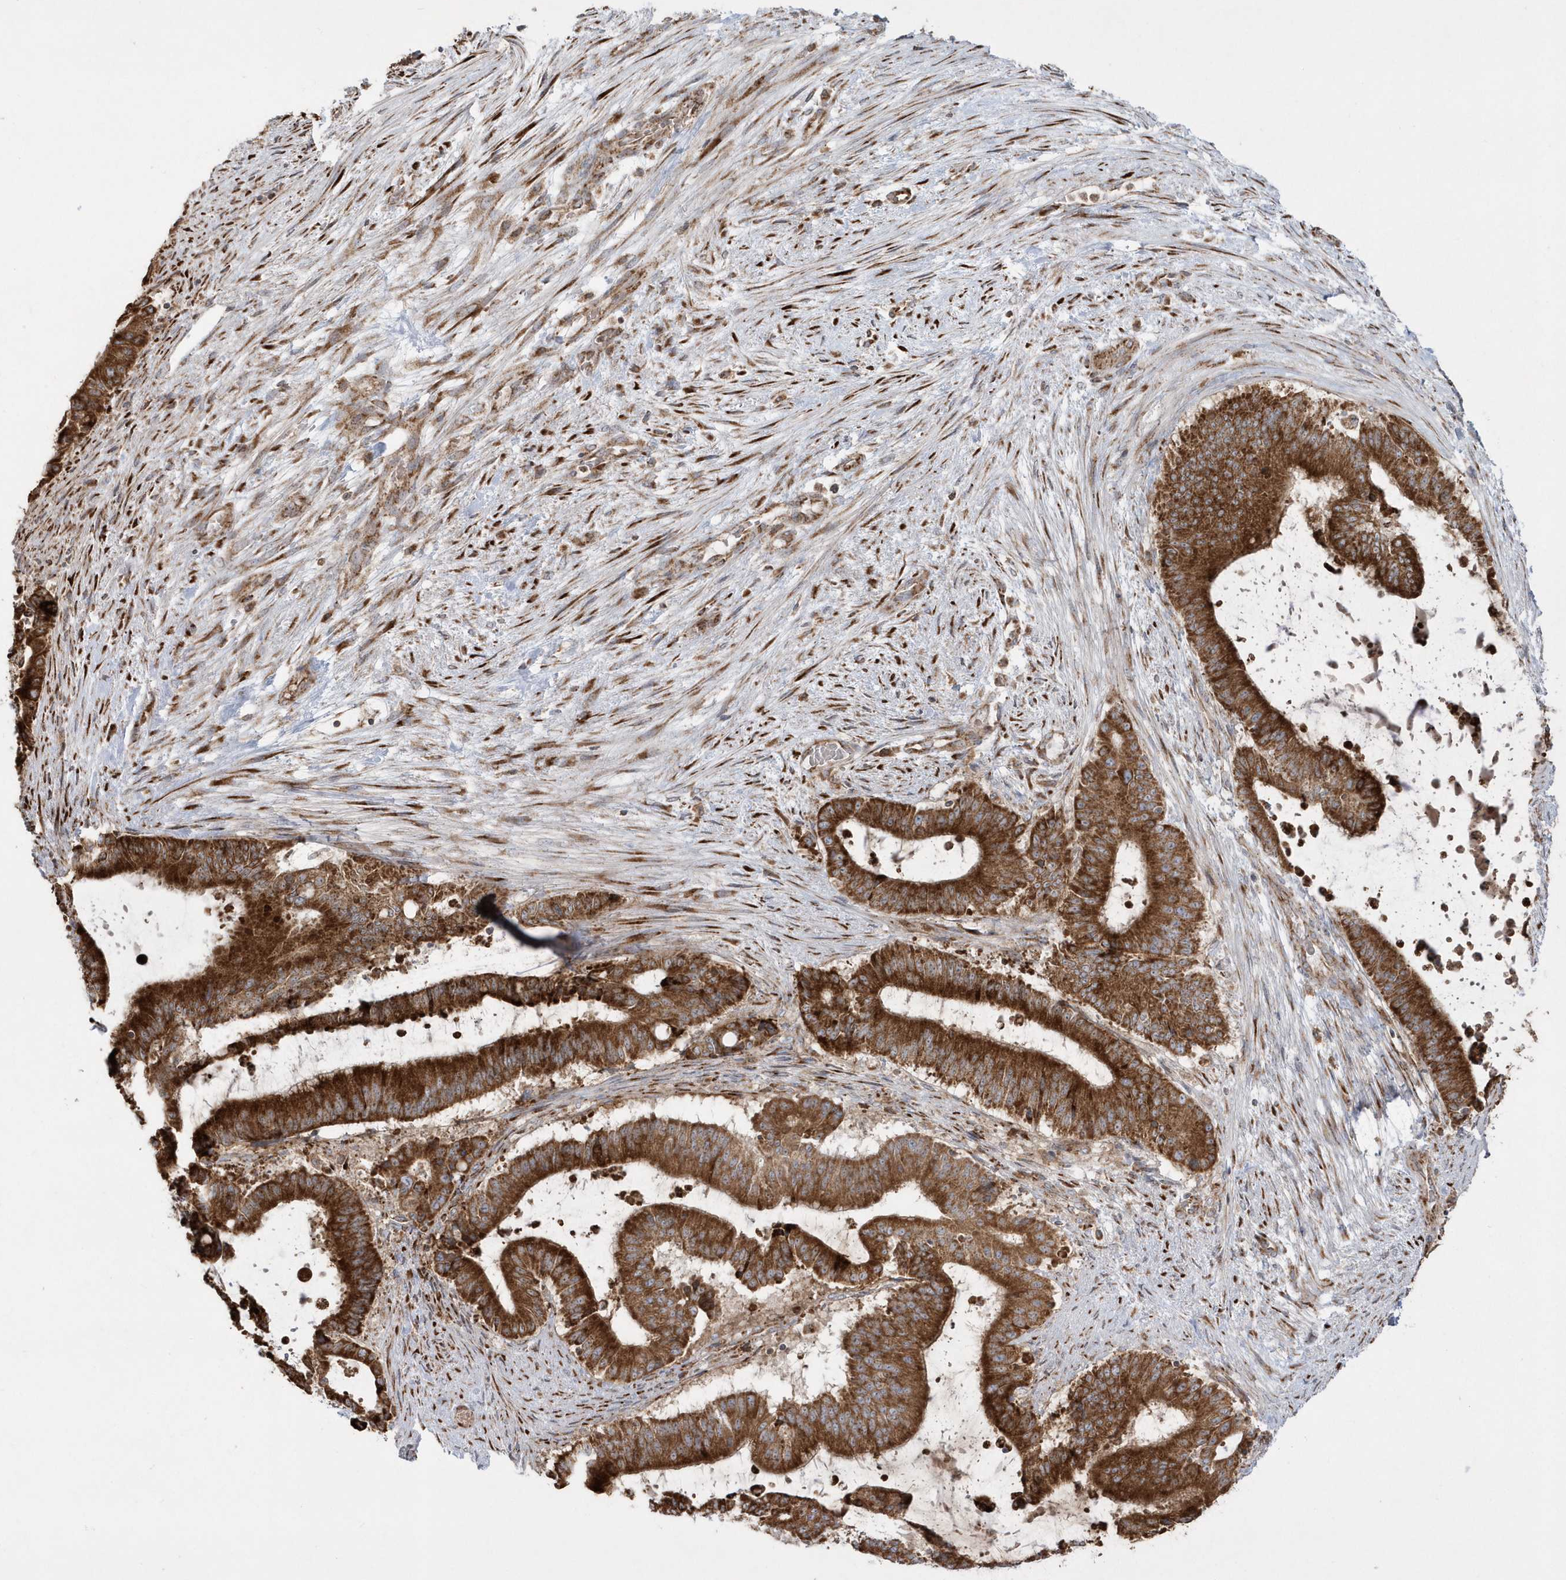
{"staining": {"intensity": "strong", "quantity": ">75%", "location": "cytoplasmic/membranous"}, "tissue": "liver cancer", "cell_type": "Tumor cells", "image_type": "cancer", "snomed": [{"axis": "morphology", "description": "Normal tissue, NOS"}, {"axis": "morphology", "description": "Cholangiocarcinoma"}, {"axis": "topography", "description": "Liver"}, {"axis": "topography", "description": "Peripheral nerve tissue"}], "caption": "This photomicrograph demonstrates cholangiocarcinoma (liver) stained with immunohistochemistry (IHC) to label a protein in brown. The cytoplasmic/membranous of tumor cells show strong positivity for the protein. Nuclei are counter-stained blue.", "gene": "SH3BP2", "patient": {"sex": "female", "age": 73}}